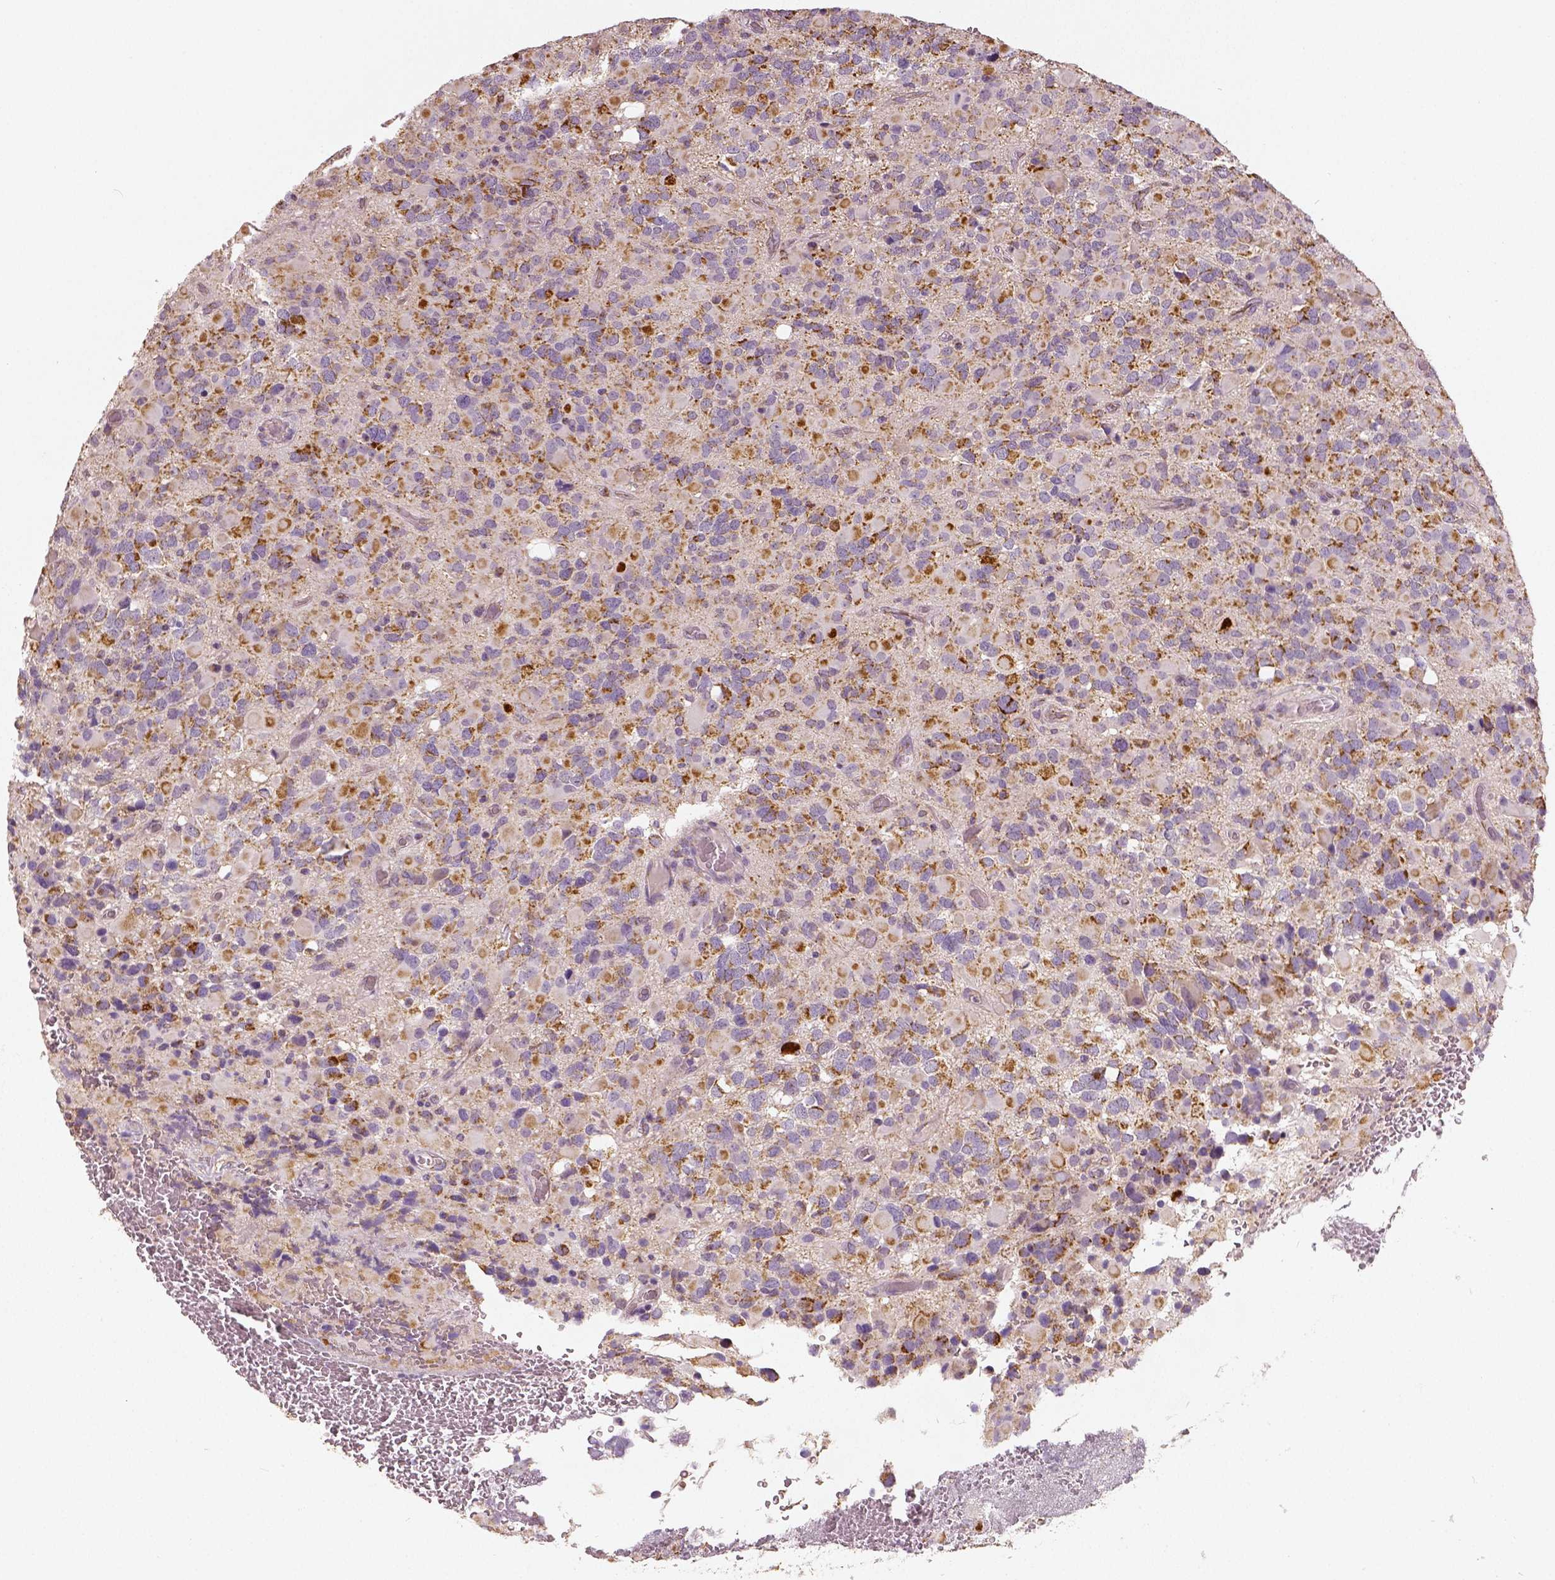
{"staining": {"intensity": "moderate", "quantity": ">75%", "location": "cytoplasmic/membranous"}, "tissue": "glioma", "cell_type": "Tumor cells", "image_type": "cancer", "snomed": [{"axis": "morphology", "description": "Glioma, malignant, High grade"}, {"axis": "topography", "description": "Brain"}], "caption": "There is medium levels of moderate cytoplasmic/membranous positivity in tumor cells of glioma, as demonstrated by immunohistochemical staining (brown color).", "gene": "PGAM5", "patient": {"sex": "female", "age": 40}}